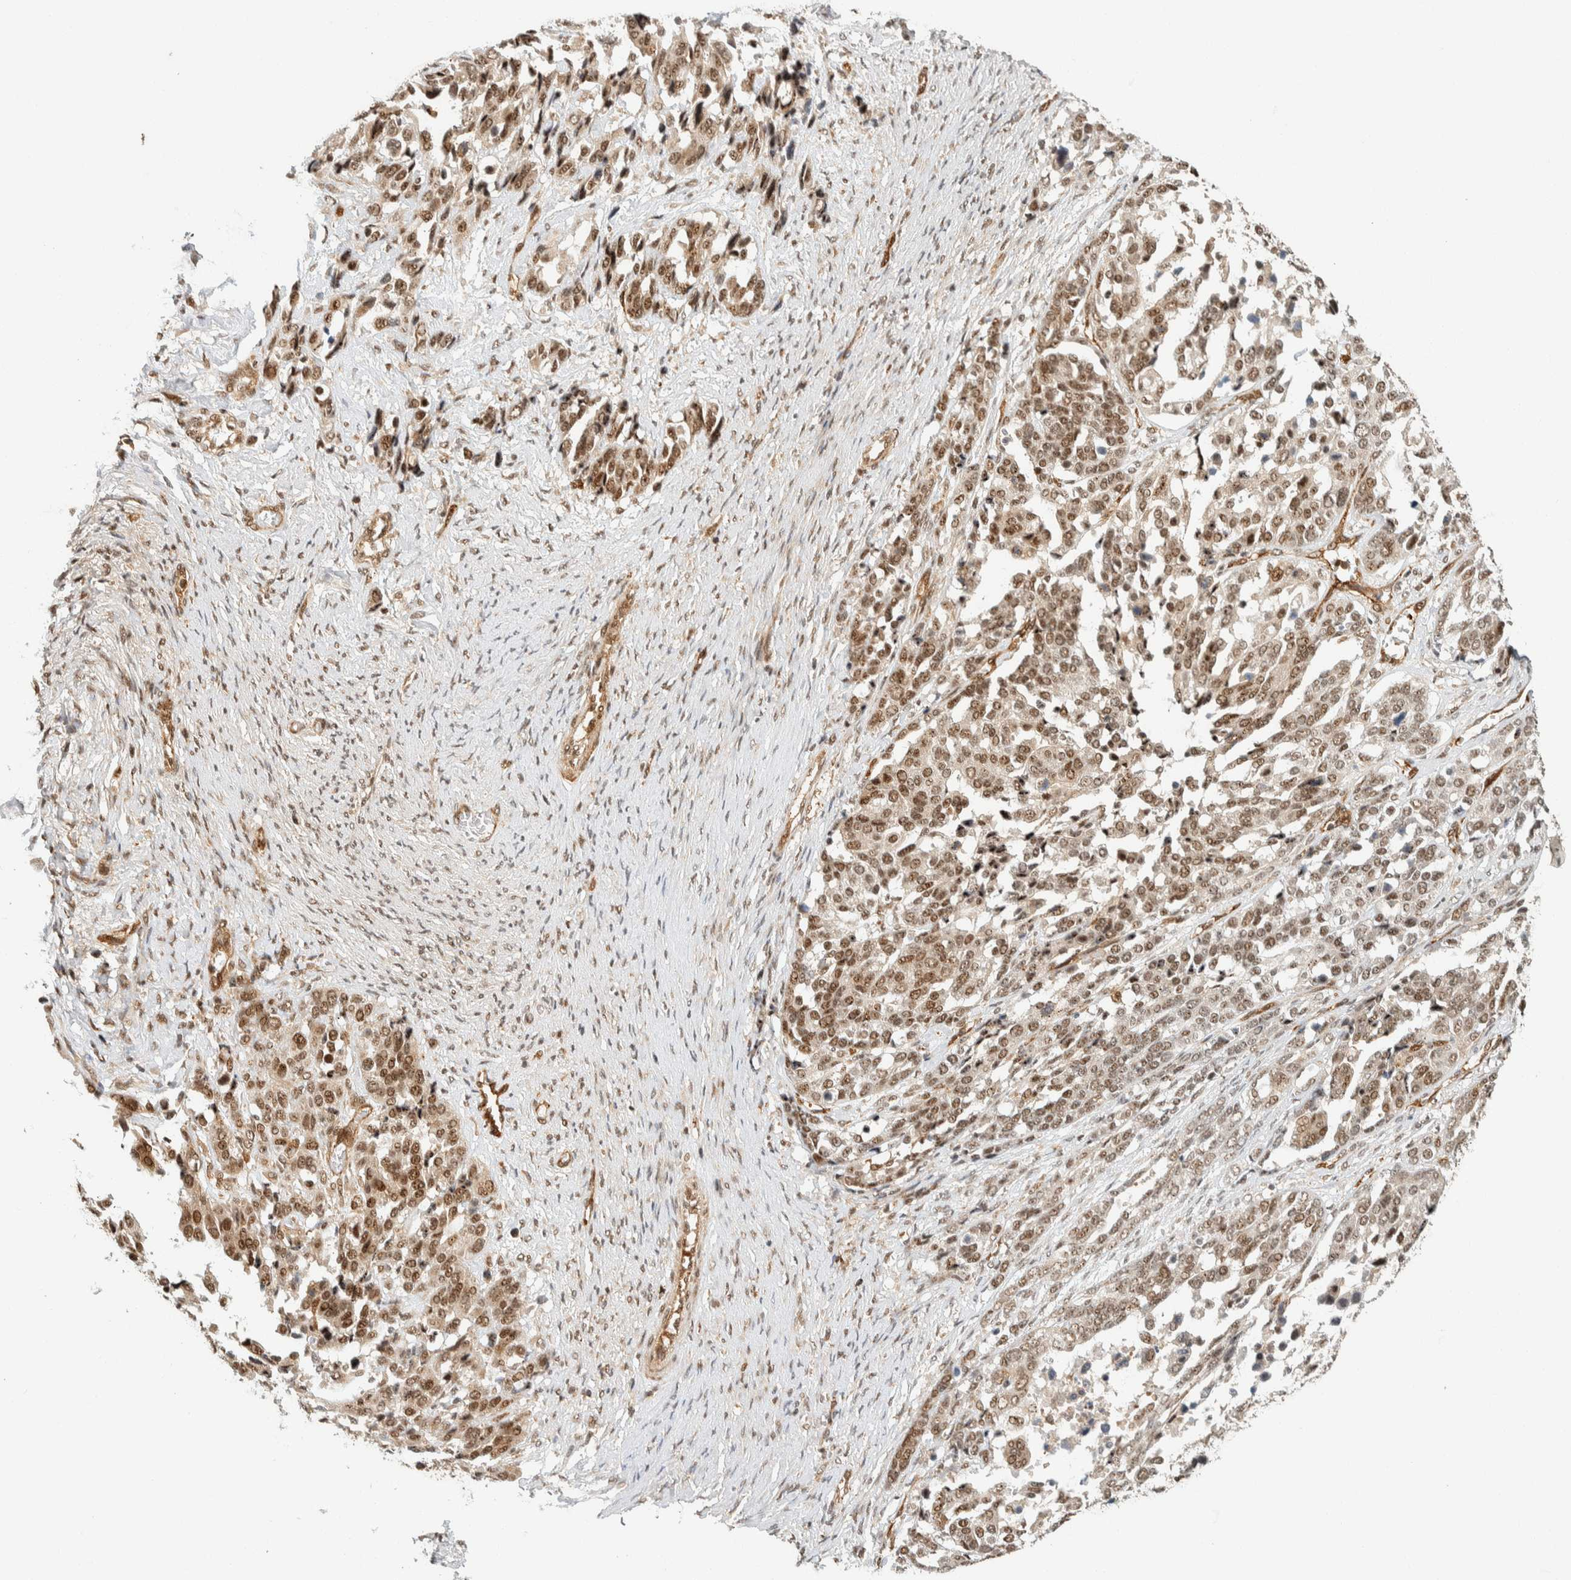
{"staining": {"intensity": "moderate", "quantity": ">75%", "location": "nuclear"}, "tissue": "ovarian cancer", "cell_type": "Tumor cells", "image_type": "cancer", "snomed": [{"axis": "morphology", "description": "Cystadenocarcinoma, serous, NOS"}, {"axis": "topography", "description": "Ovary"}], "caption": "Ovarian serous cystadenocarcinoma tissue reveals moderate nuclear positivity in approximately >75% of tumor cells, visualized by immunohistochemistry. Using DAB (3,3'-diaminobenzidine) (brown) and hematoxylin (blue) stains, captured at high magnification using brightfield microscopy.", "gene": "SIK1", "patient": {"sex": "female", "age": 44}}